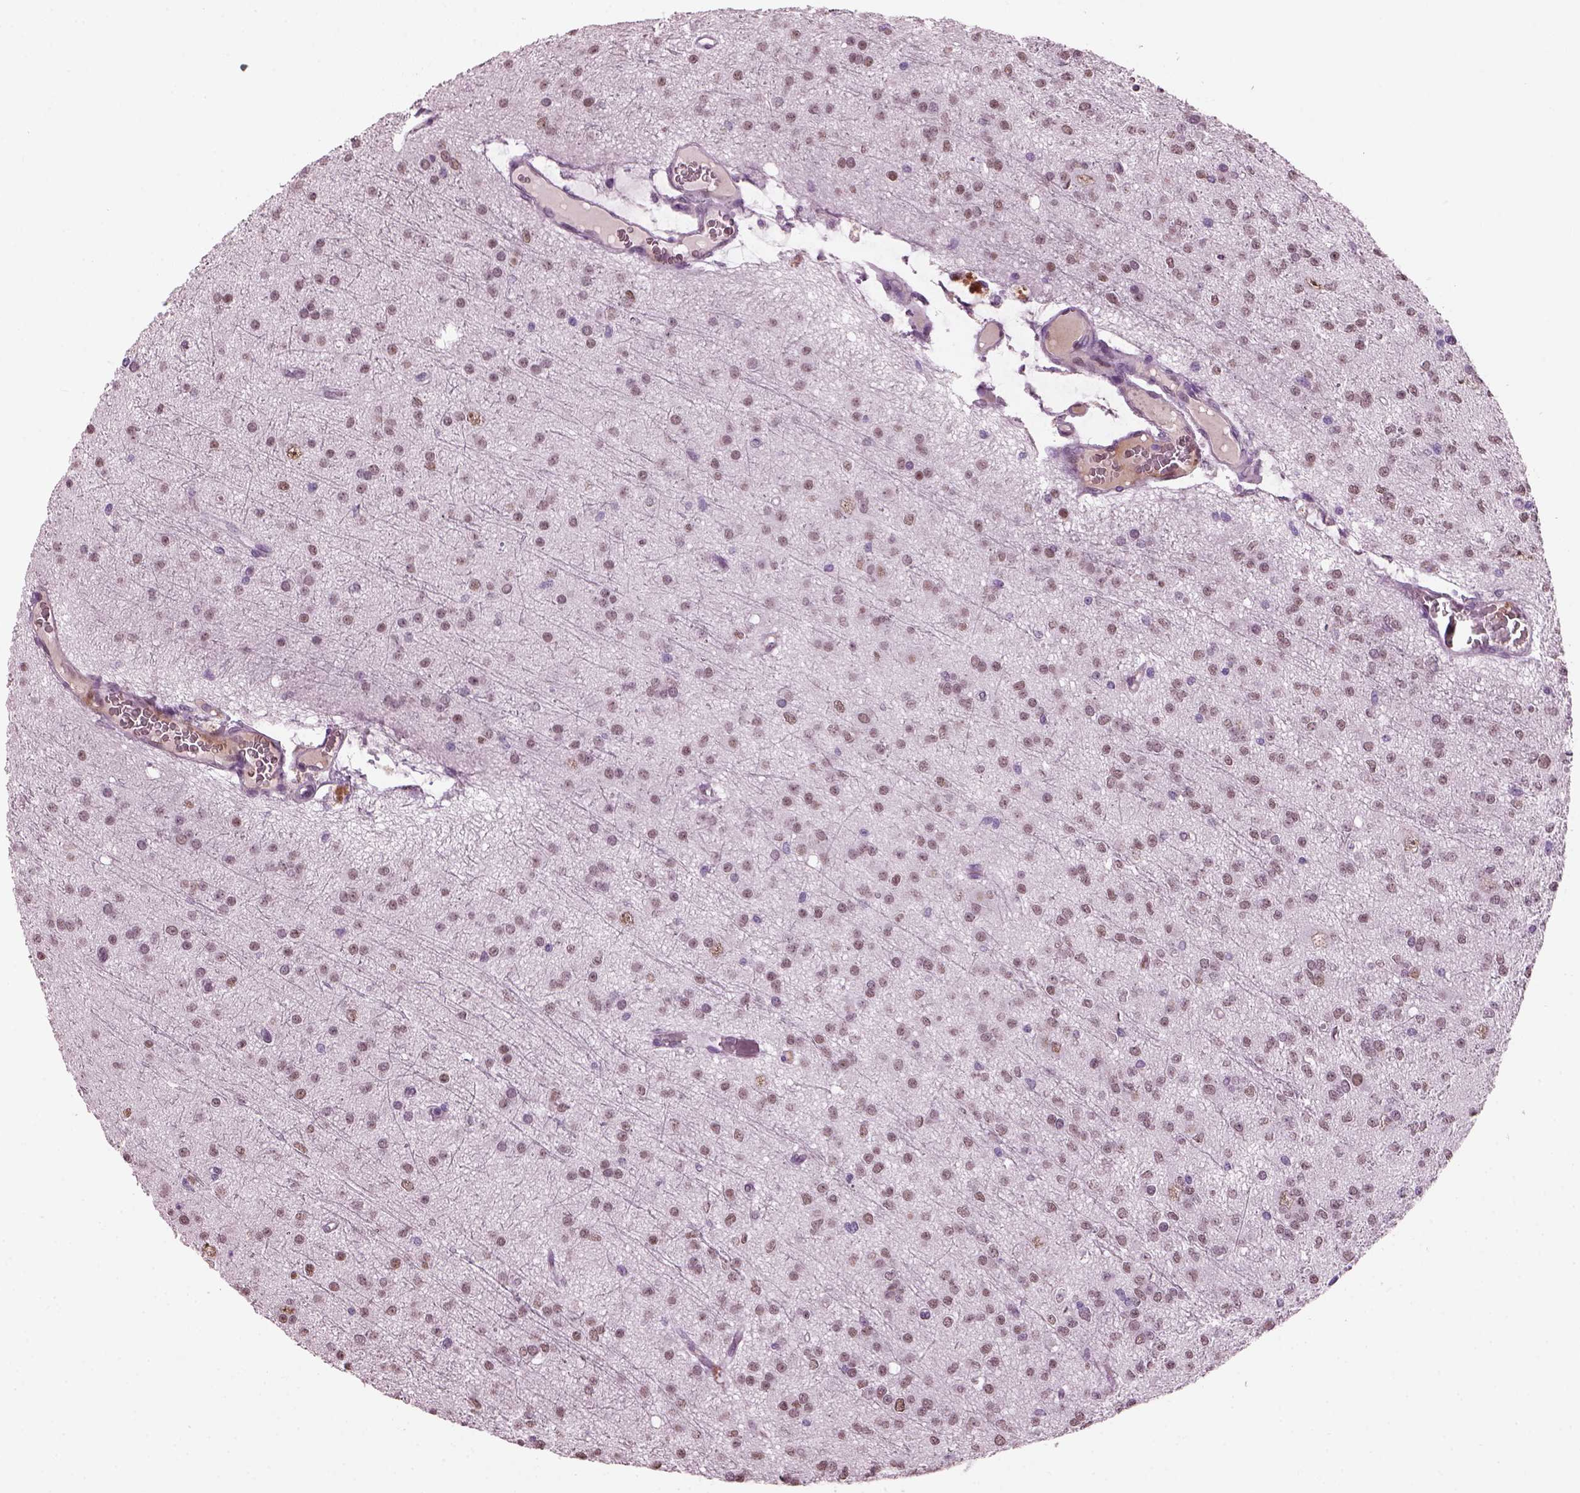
{"staining": {"intensity": "weak", "quantity": "<25%", "location": "nuclear"}, "tissue": "glioma", "cell_type": "Tumor cells", "image_type": "cancer", "snomed": [{"axis": "morphology", "description": "Glioma, malignant, Low grade"}, {"axis": "topography", "description": "Brain"}], "caption": "Immunohistochemistry (IHC) of human malignant glioma (low-grade) displays no expression in tumor cells.", "gene": "KRTAP3-2", "patient": {"sex": "male", "age": 27}}